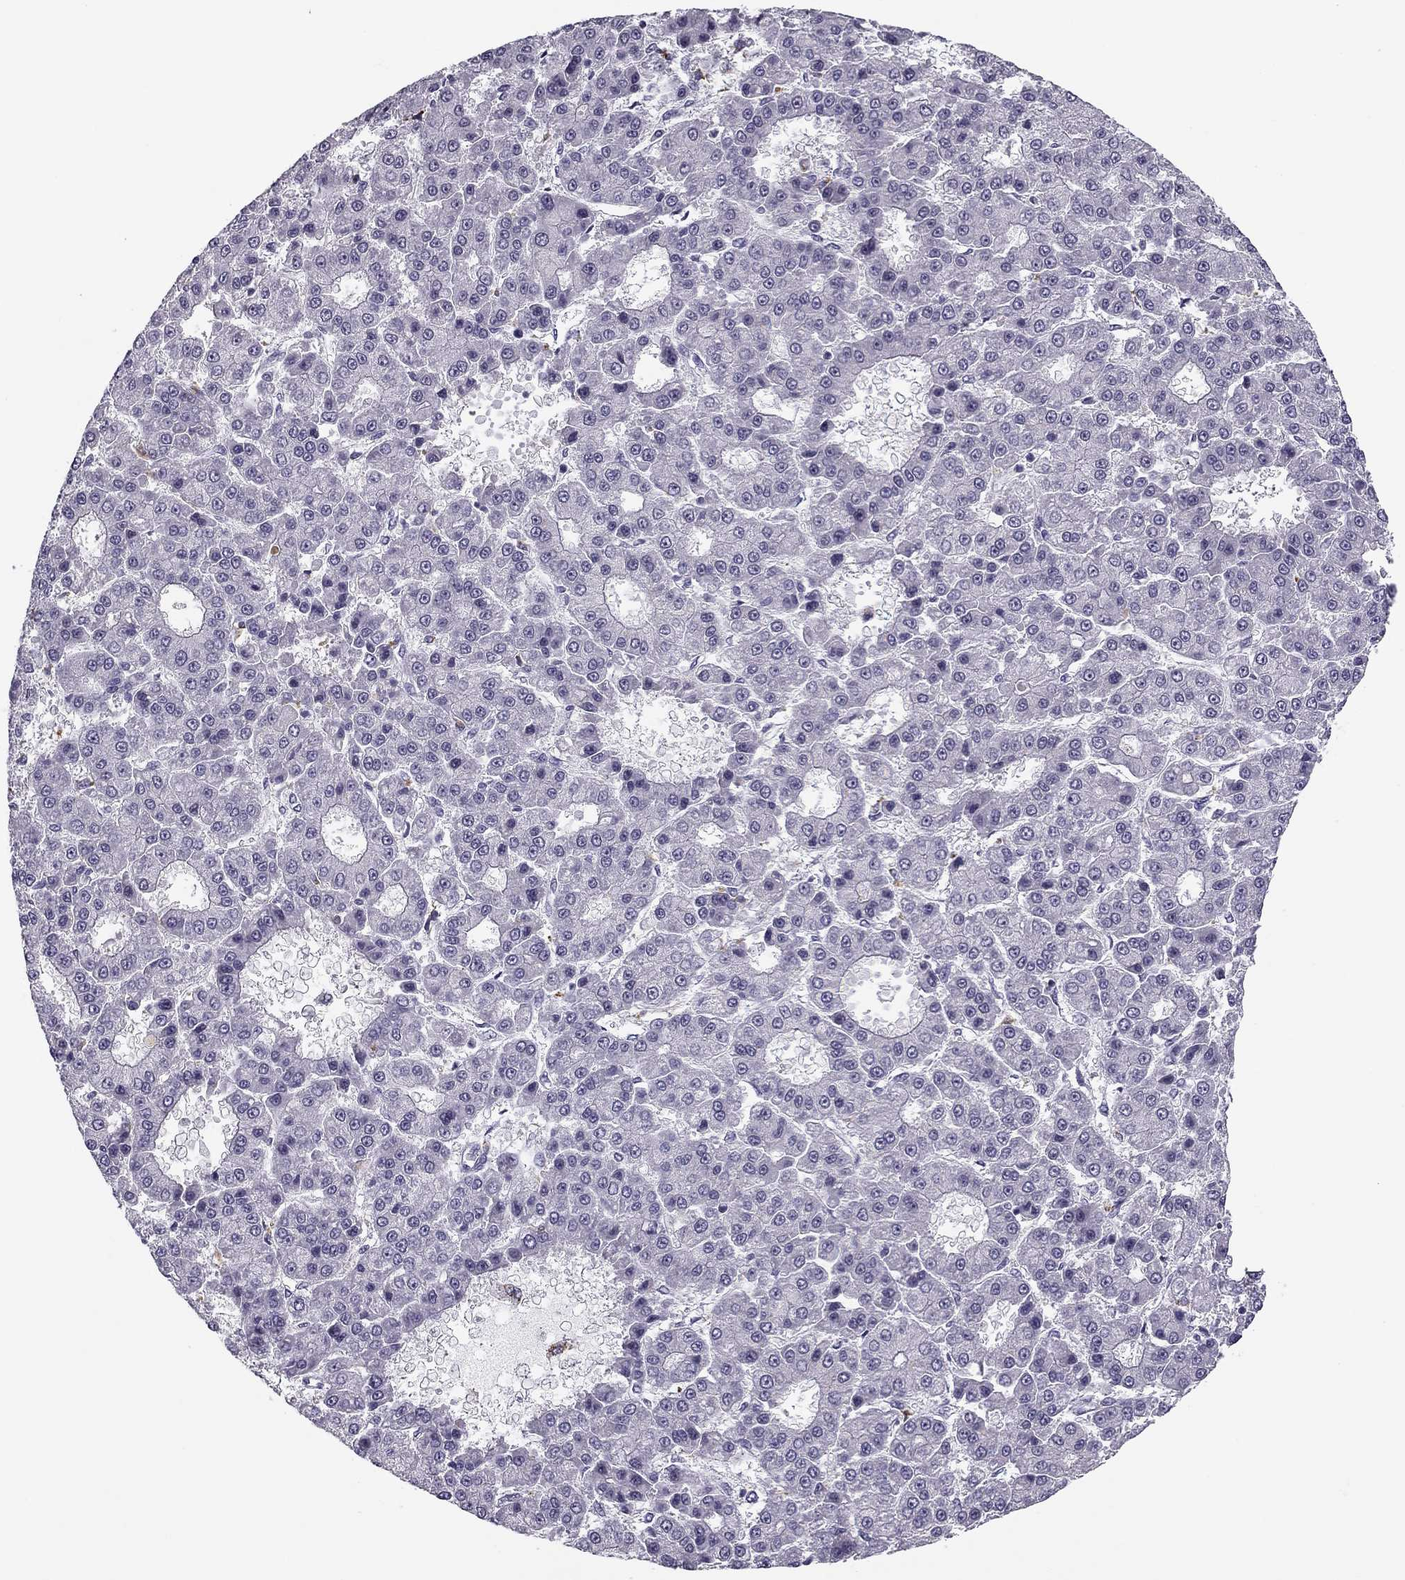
{"staining": {"intensity": "negative", "quantity": "none", "location": "none"}, "tissue": "liver cancer", "cell_type": "Tumor cells", "image_type": "cancer", "snomed": [{"axis": "morphology", "description": "Carcinoma, Hepatocellular, NOS"}, {"axis": "topography", "description": "Liver"}], "caption": "A high-resolution image shows immunohistochemistry staining of liver hepatocellular carcinoma, which exhibits no significant expression in tumor cells.", "gene": "MC5R", "patient": {"sex": "male", "age": 70}}